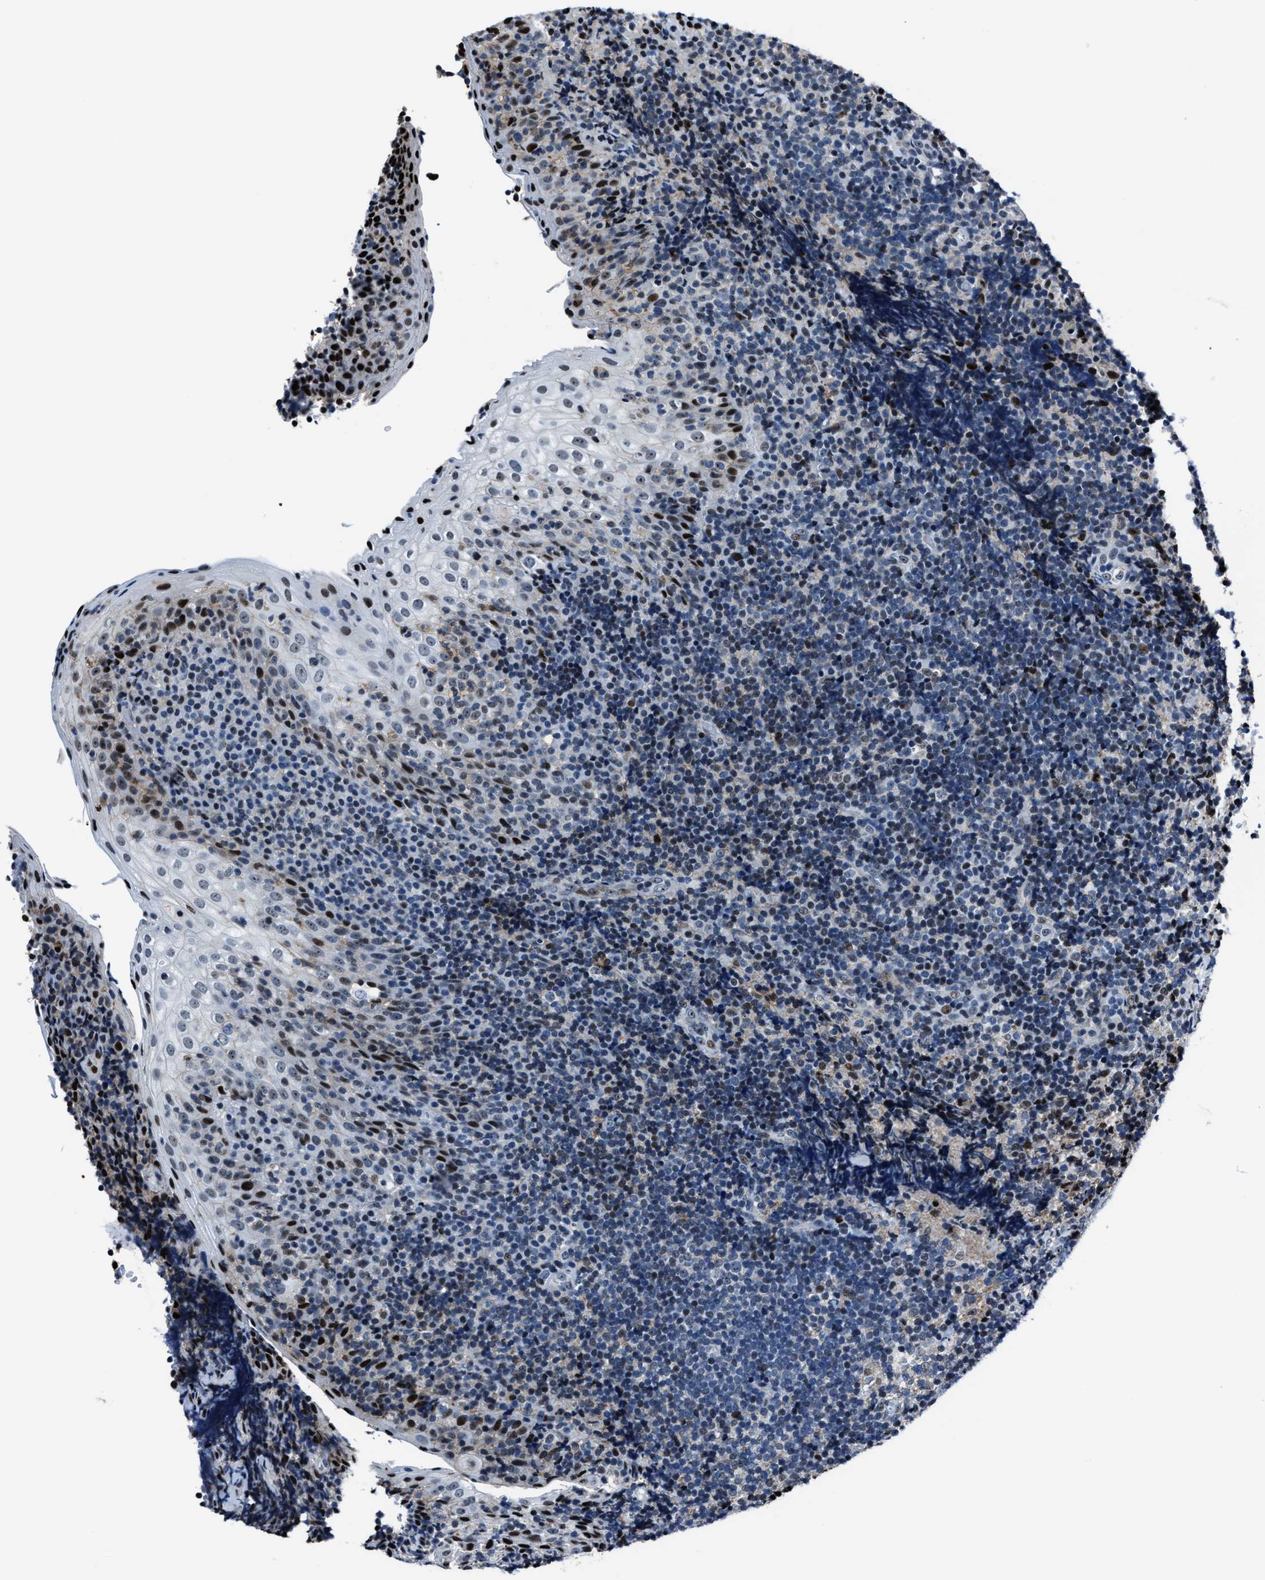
{"staining": {"intensity": "weak", "quantity": "25%-75%", "location": "cytoplasmic/membranous,nuclear"}, "tissue": "tonsil", "cell_type": "Germinal center cells", "image_type": "normal", "snomed": [{"axis": "morphology", "description": "Normal tissue, NOS"}, {"axis": "topography", "description": "Tonsil"}], "caption": "The immunohistochemical stain labels weak cytoplasmic/membranous,nuclear positivity in germinal center cells of normal tonsil. (IHC, brightfield microscopy, high magnification).", "gene": "PPIE", "patient": {"sex": "male", "age": 37}}